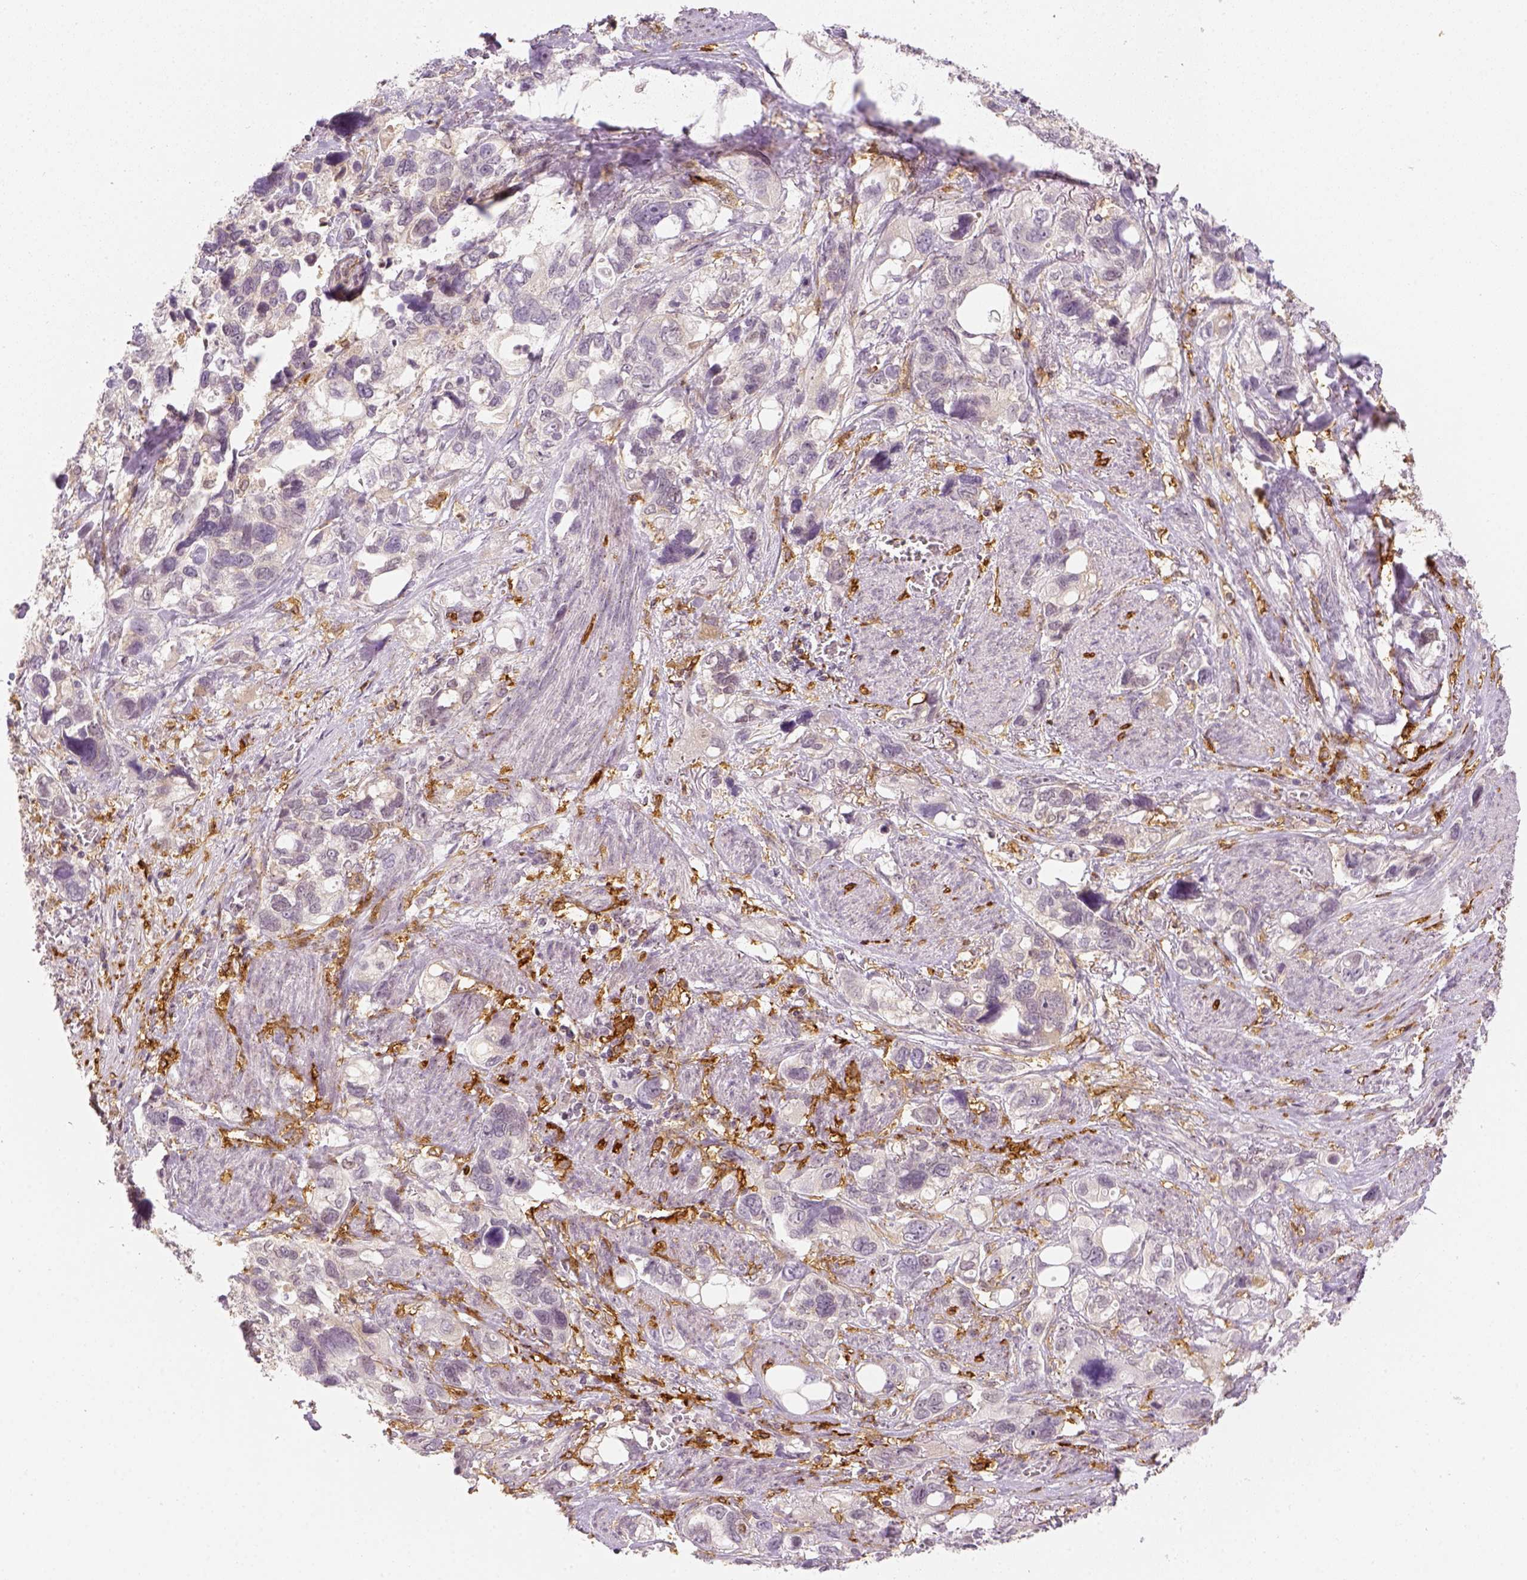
{"staining": {"intensity": "negative", "quantity": "none", "location": "none"}, "tissue": "stomach cancer", "cell_type": "Tumor cells", "image_type": "cancer", "snomed": [{"axis": "morphology", "description": "Adenocarcinoma, NOS"}, {"axis": "topography", "description": "Stomach, upper"}], "caption": "Adenocarcinoma (stomach) was stained to show a protein in brown. There is no significant expression in tumor cells.", "gene": "CD14", "patient": {"sex": "female", "age": 81}}